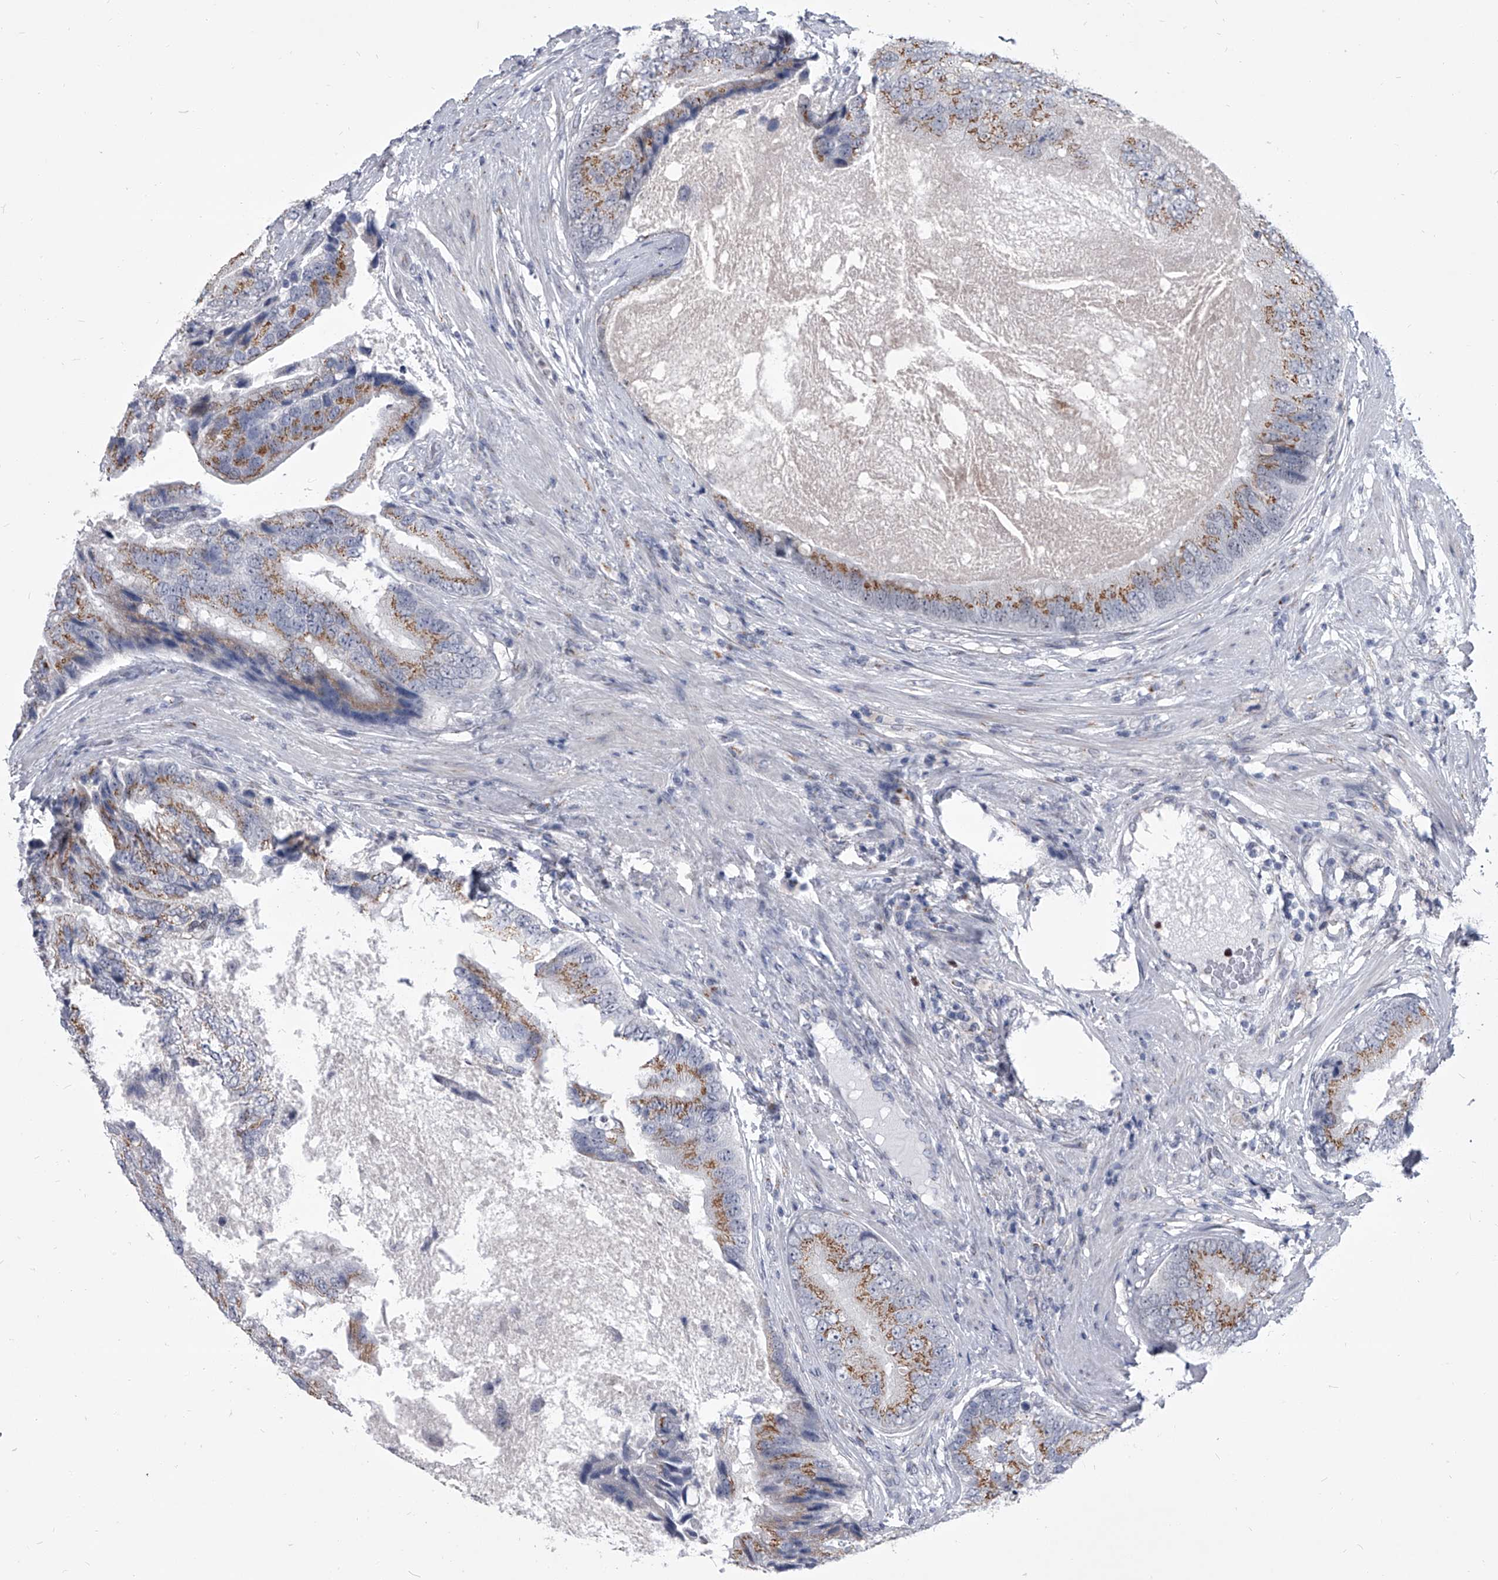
{"staining": {"intensity": "moderate", "quantity": "25%-75%", "location": "cytoplasmic/membranous"}, "tissue": "prostate cancer", "cell_type": "Tumor cells", "image_type": "cancer", "snomed": [{"axis": "morphology", "description": "Adenocarcinoma, High grade"}, {"axis": "topography", "description": "Prostate"}], "caption": "Immunohistochemistry micrograph of prostate cancer stained for a protein (brown), which reveals medium levels of moderate cytoplasmic/membranous expression in approximately 25%-75% of tumor cells.", "gene": "EVA1C", "patient": {"sex": "male", "age": 70}}